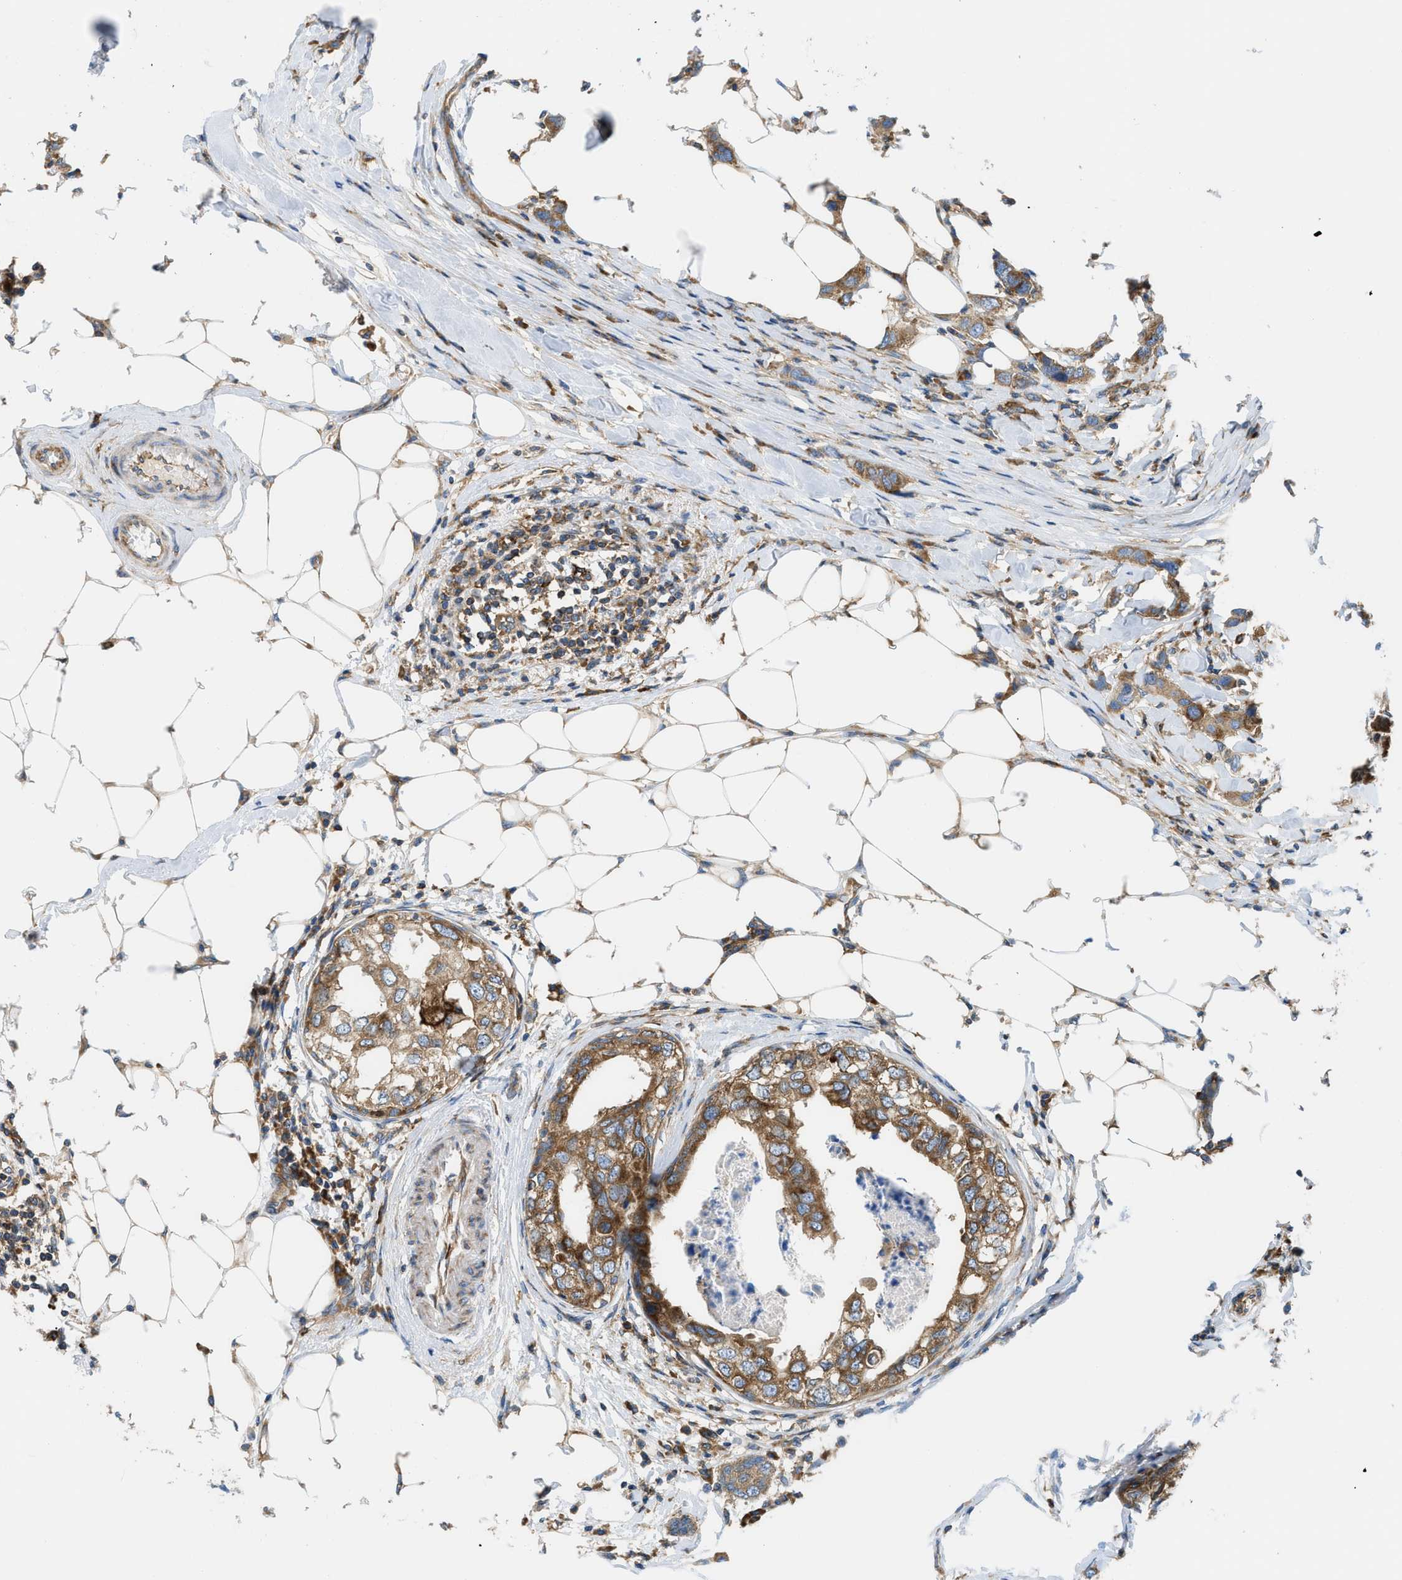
{"staining": {"intensity": "moderate", "quantity": ">75%", "location": "cytoplasmic/membranous"}, "tissue": "breast cancer", "cell_type": "Tumor cells", "image_type": "cancer", "snomed": [{"axis": "morphology", "description": "Duct carcinoma"}, {"axis": "topography", "description": "Breast"}], "caption": "Invasive ductal carcinoma (breast) was stained to show a protein in brown. There is medium levels of moderate cytoplasmic/membranous positivity in approximately >75% of tumor cells.", "gene": "GPAT4", "patient": {"sex": "female", "age": 50}}